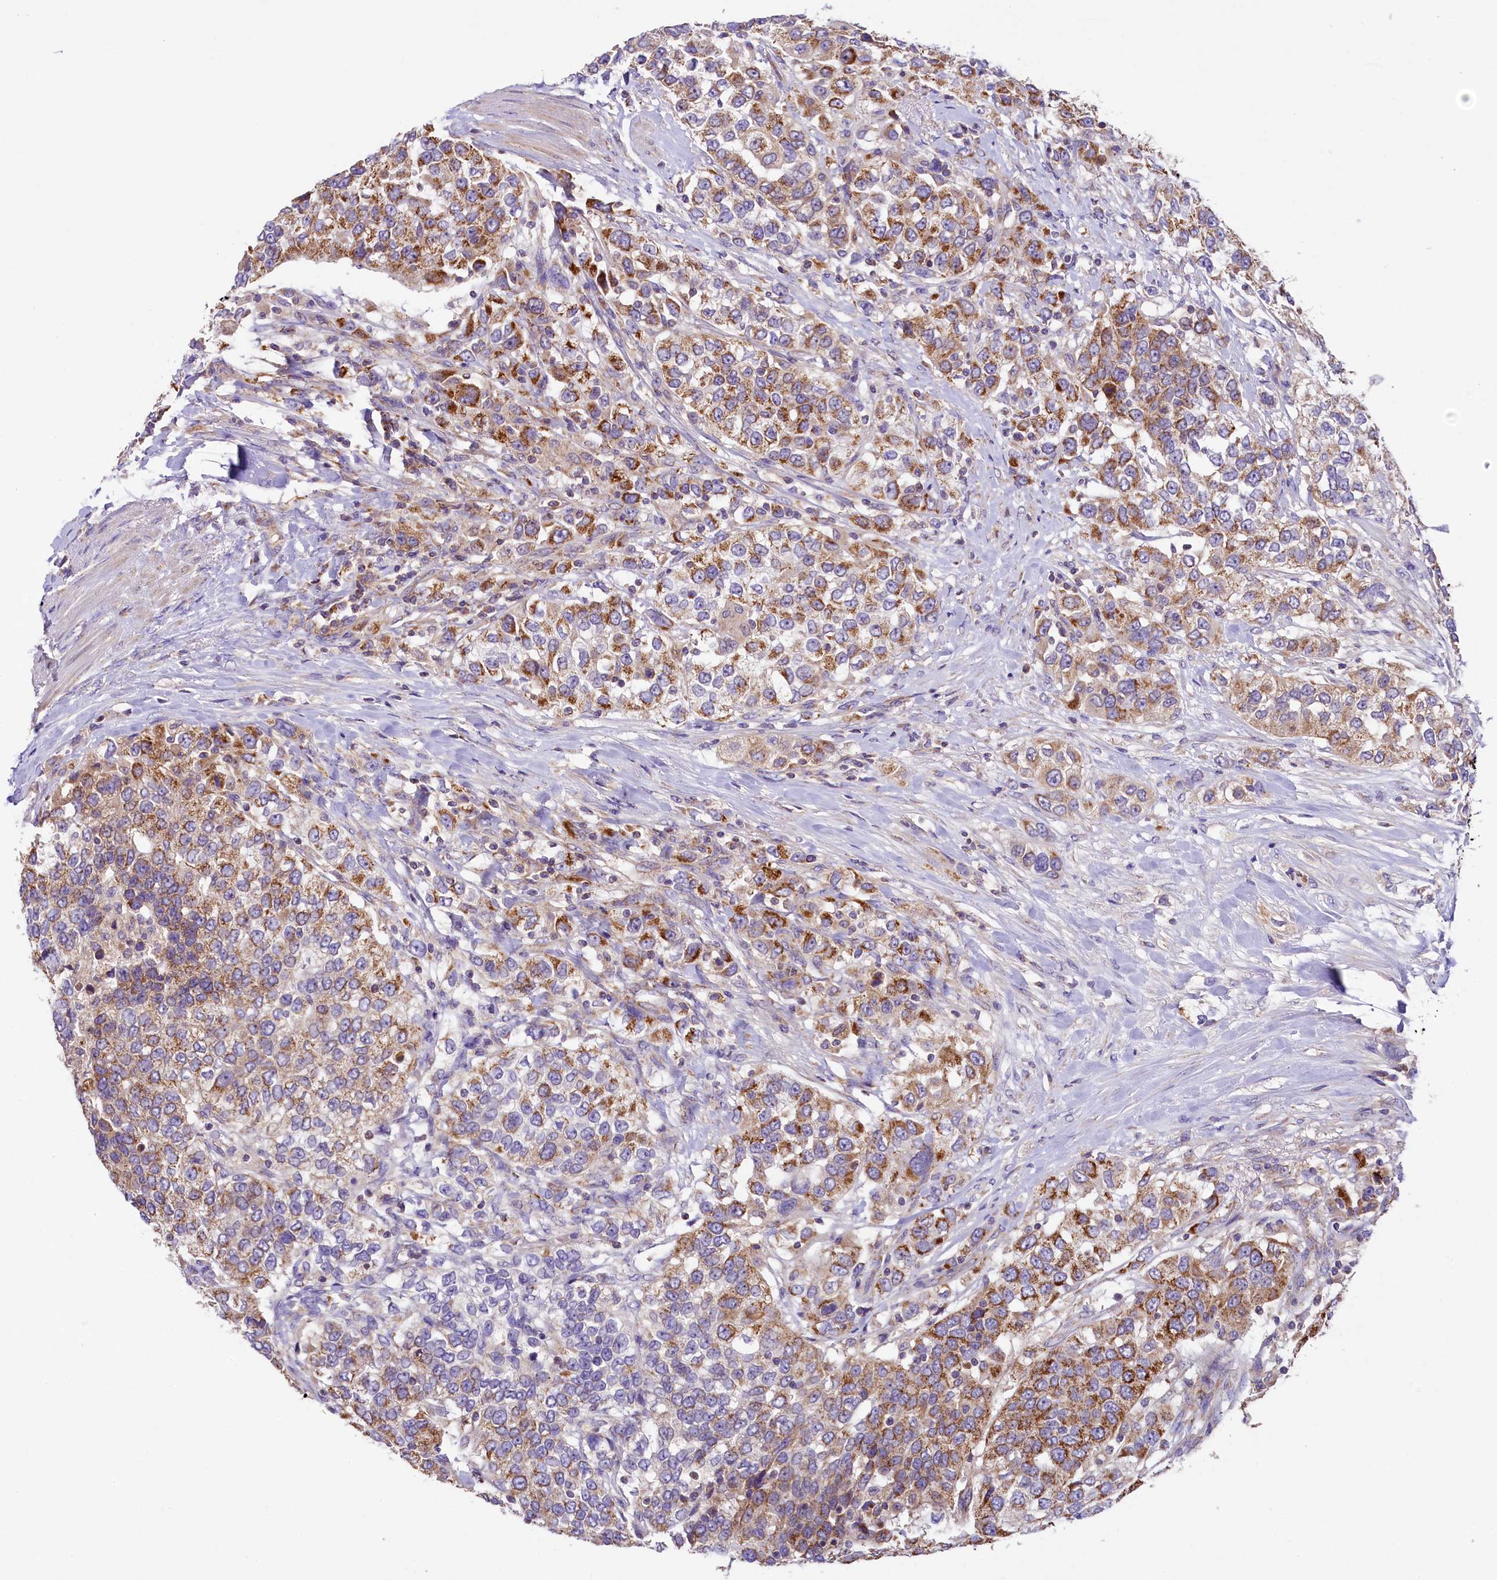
{"staining": {"intensity": "moderate", "quantity": ">75%", "location": "cytoplasmic/membranous"}, "tissue": "urothelial cancer", "cell_type": "Tumor cells", "image_type": "cancer", "snomed": [{"axis": "morphology", "description": "Urothelial carcinoma, High grade"}, {"axis": "topography", "description": "Urinary bladder"}], "caption": "Human urothelial cancer stained with a protein marker demonstrates moderate staining in tumor cells.", "gene": "PMPCB", "patient": {"sex": "female", "age": 80}}